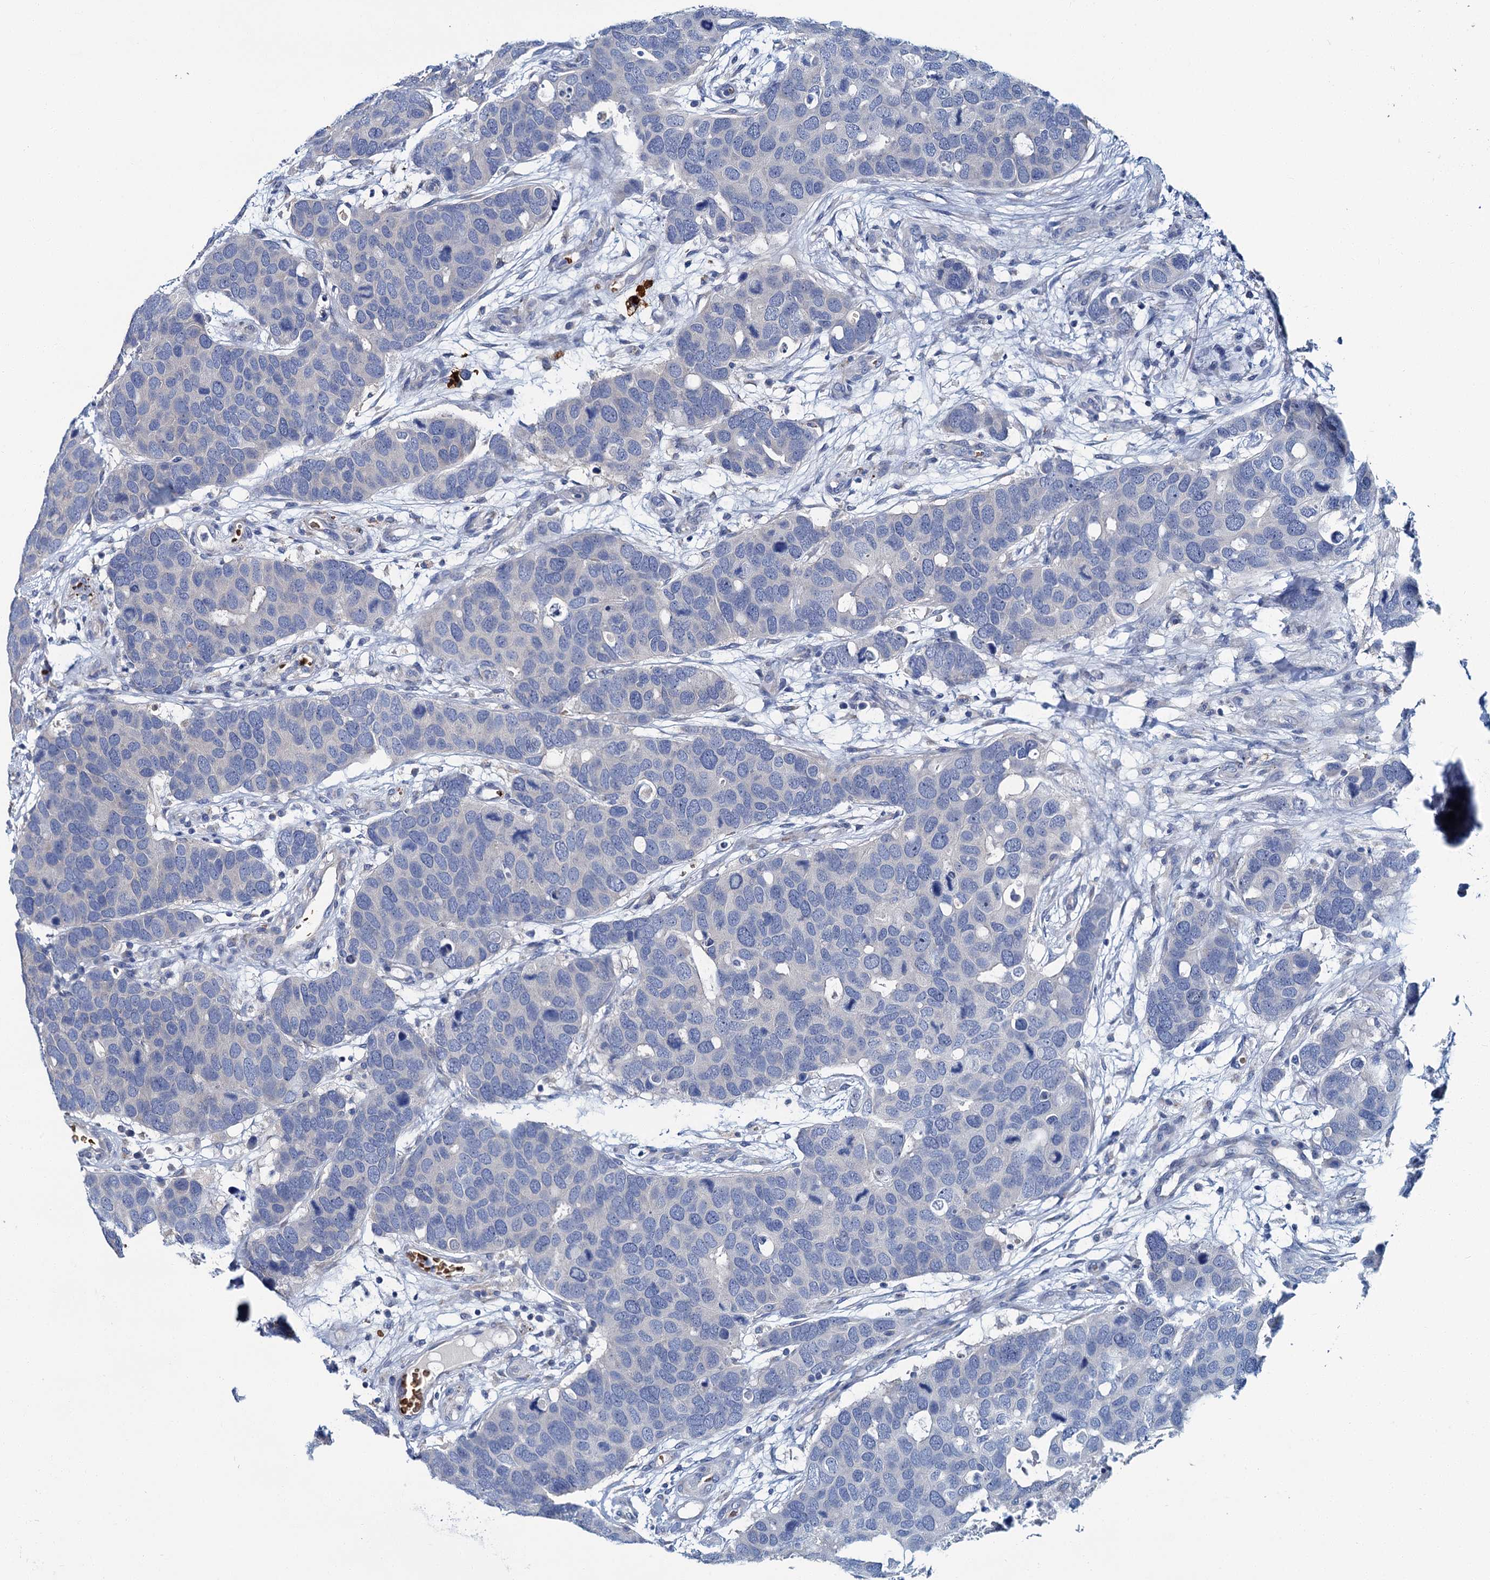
{"staining": {"intensity": "negative", "quantity": "none", "location": "none"}, "tissue": "breast cancer", "cell_type": "Tumor cells", "image_type": "cancer", "snomed": [{"axis": "morphology", "description": "Duct carcinoma"}, {"axis": "topography", "description": "Breast"}], "caption": "Immunohistochemistry micrograph of neoplastic tissue: human intraductal carcinoma (breast) stained with DAB reveals no significant protein staining in tumor cells.", "gene": "ATG2A", "patient": {"sex": "female", "age": 83}}